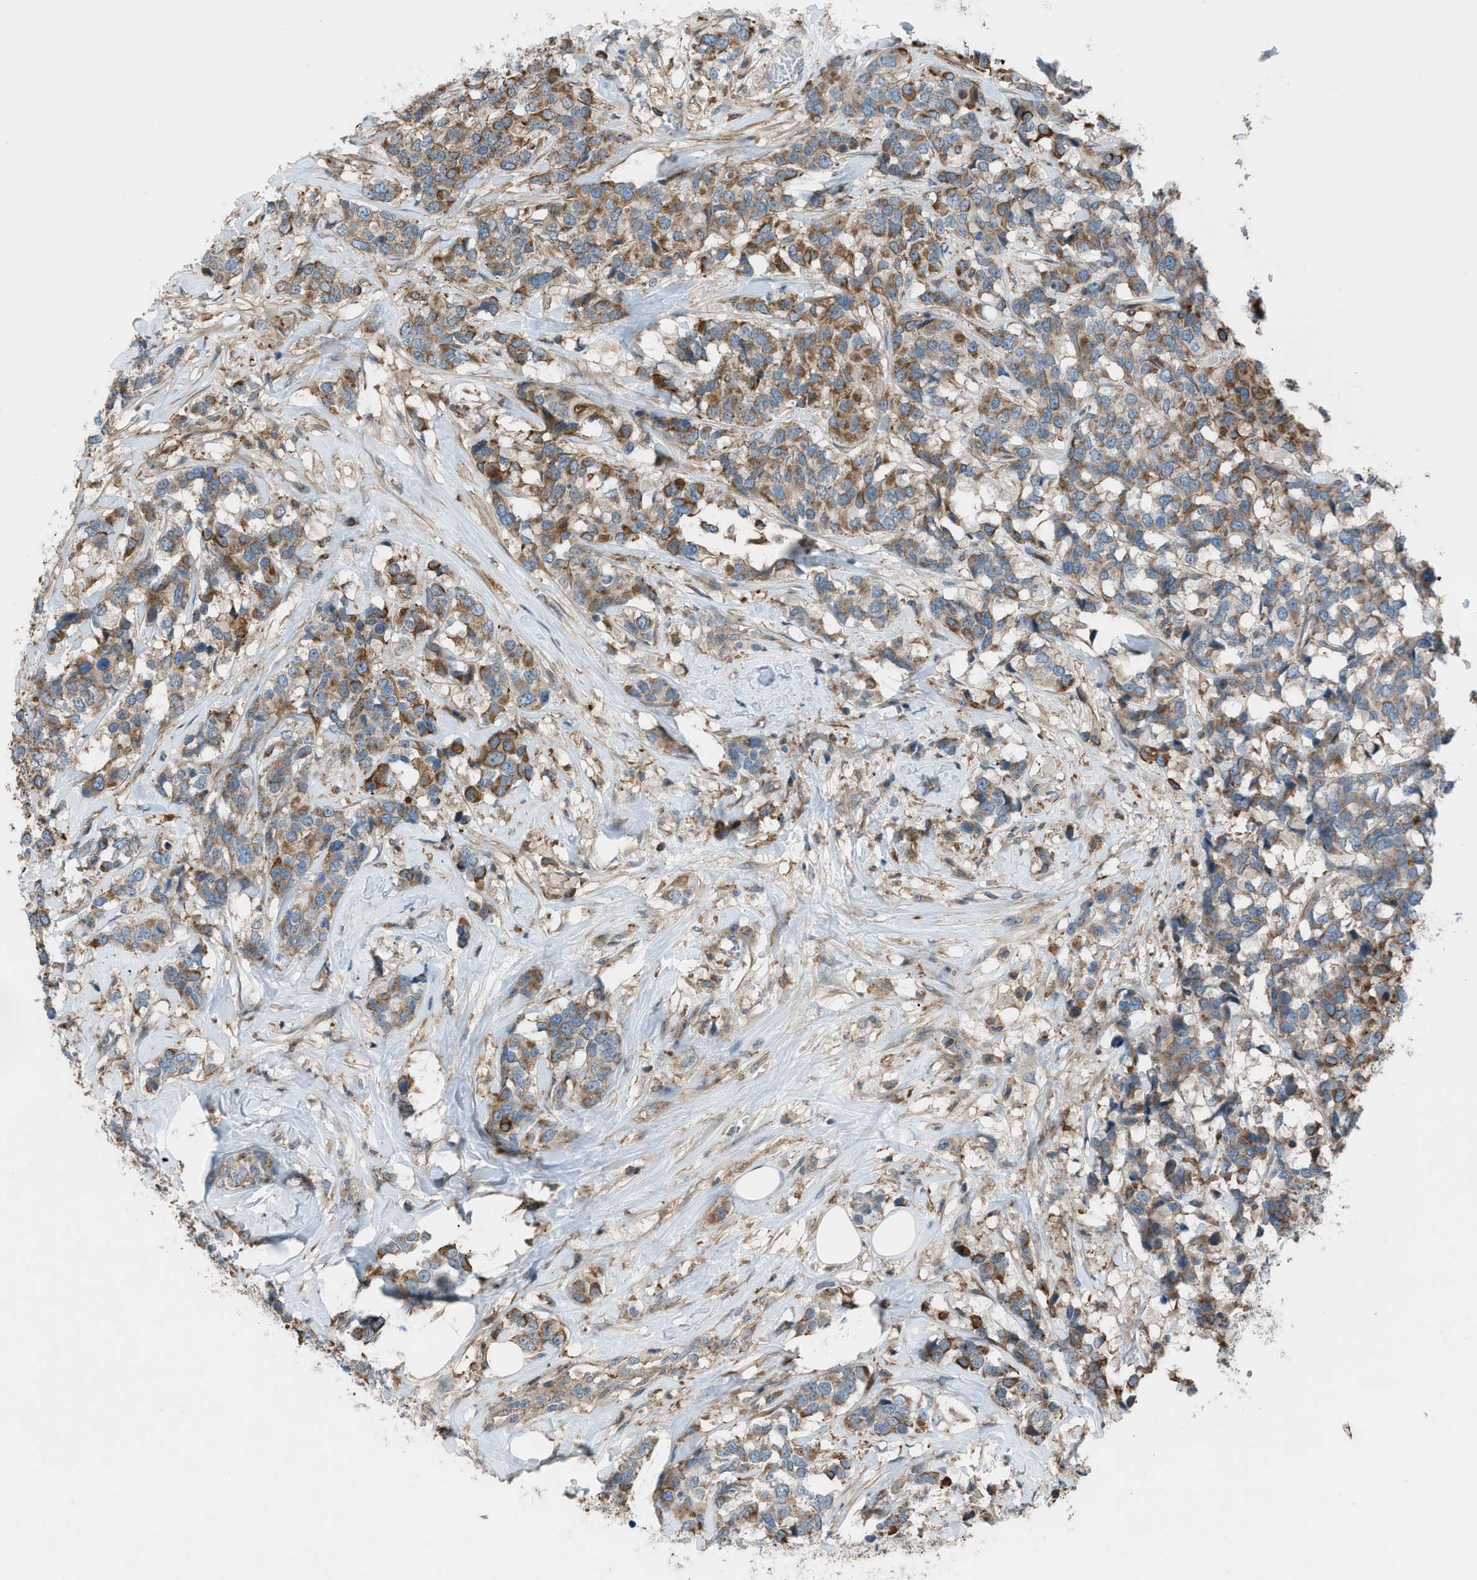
{"staining": {"intensity": "moderate", "quantity": "25%-75%", "location": "cytoplasmic/membranous"}, "tissue": "breast cancer", "cell_type": "Tumor cells", "image_type": "cancer", "snomed": [{"axis": "morphology", "description": "Lobular carcinoma"}, {"axis": "topography", "description": "Breast"}], "caption": "An image showing moderate cytoplasmic/membranous expression in approximately 25%-75% of tumor cells in breast cancer (lobular carcinoma), as visualized by brown immunohistochemical staining.", "gene": "DYRK1A", "patient": {"sex": "female", "age": 59}}